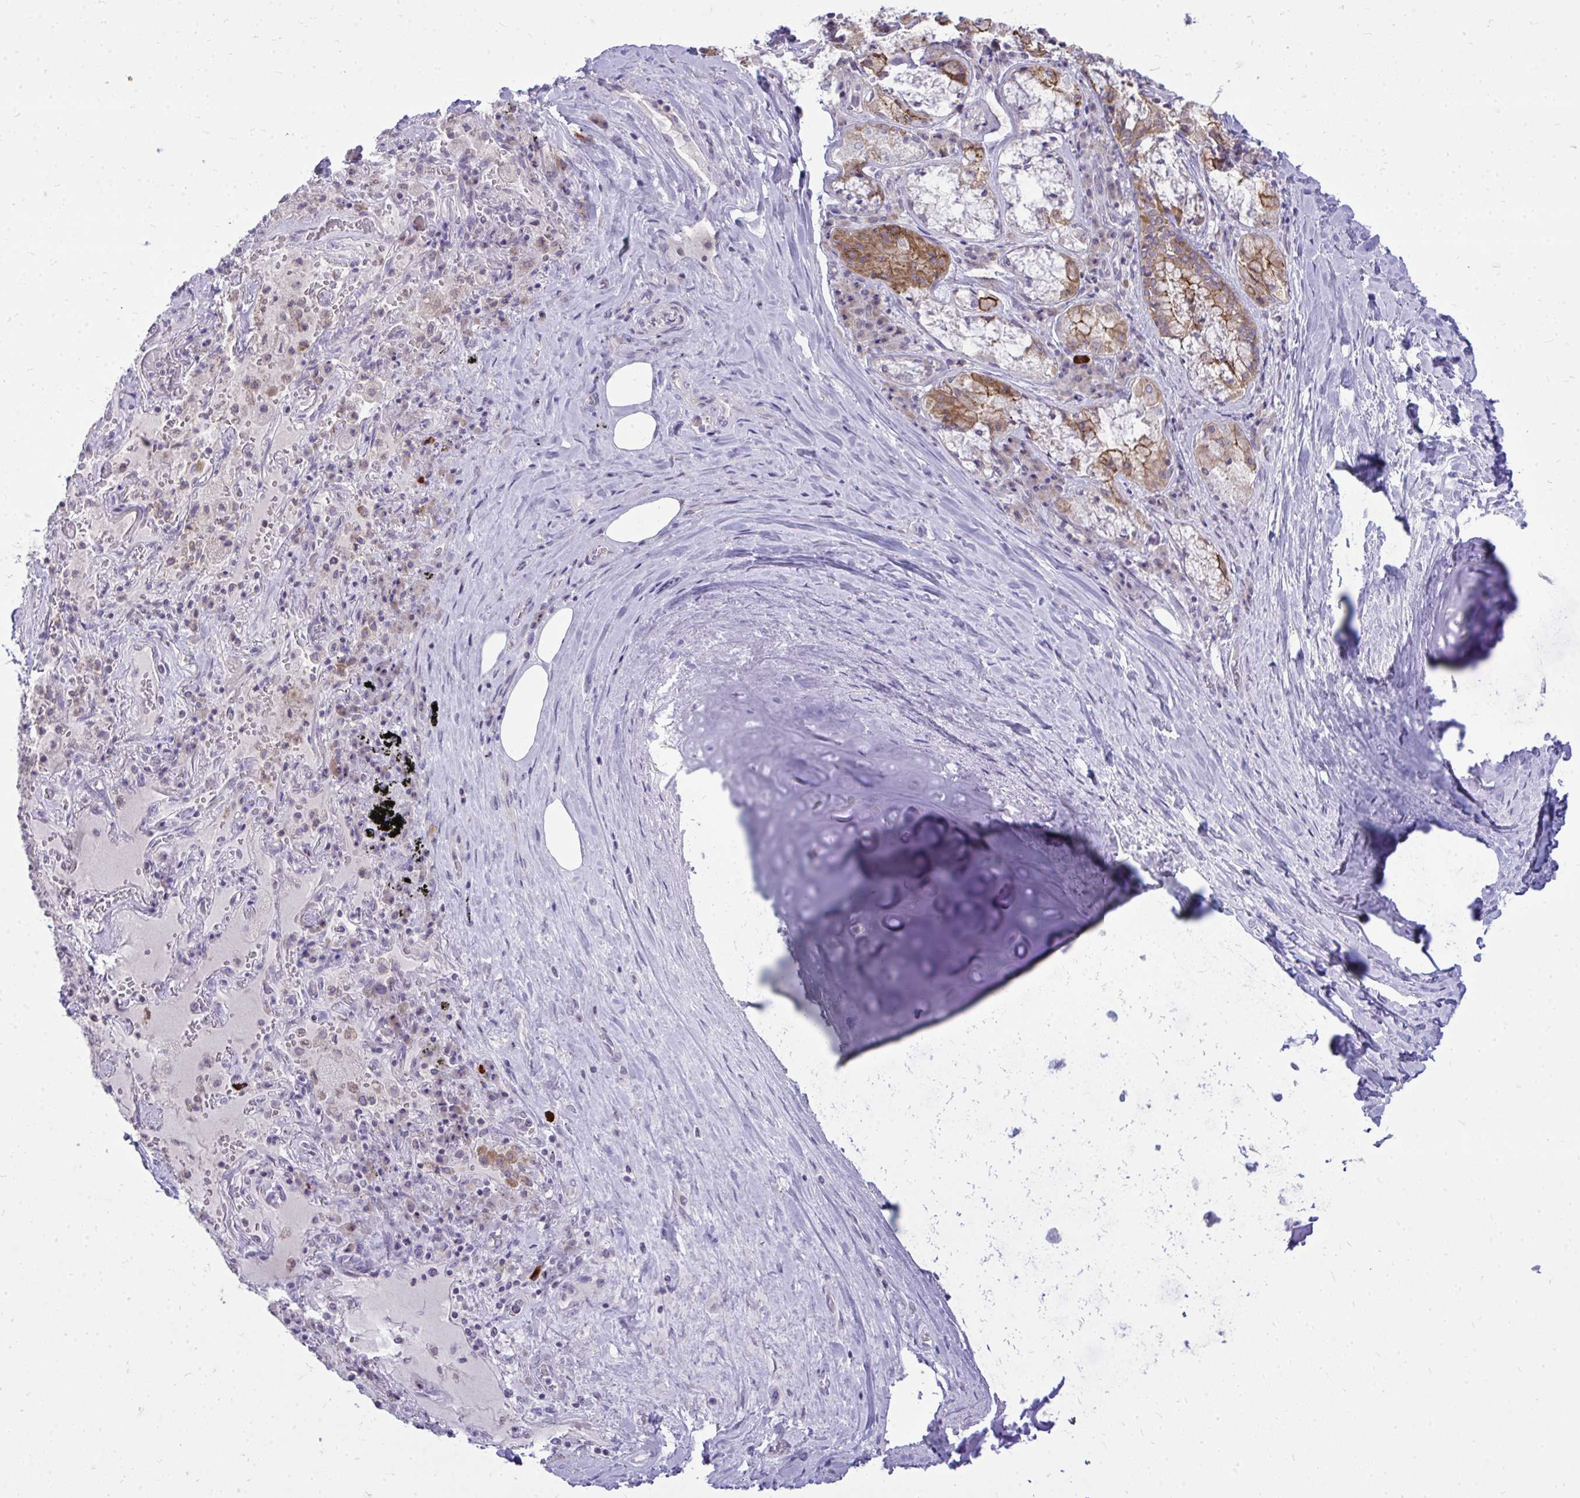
{"staining": {"intensity": "negative", "quantity": "none", "location": "none"}, "tissue": "adipose tissue", "cell_type": "Adipocytes", "image_type": "normal", "snomed": [{"axis": "morphology", "description": "Normal tissue, NOS"}, {"axis": "topography", "description": "Cartilage tissue"}, {"axis": "topography", "description": "Bronchus"}], "caption": "Adipose tissue was stained to show a protein in brown. There is no significant expression in adipocytes. (DAB immunohistochemistry (IHC), high magnification).", "gene": "SPTBN2", "patient": {"sex": "male", "age": 64}}